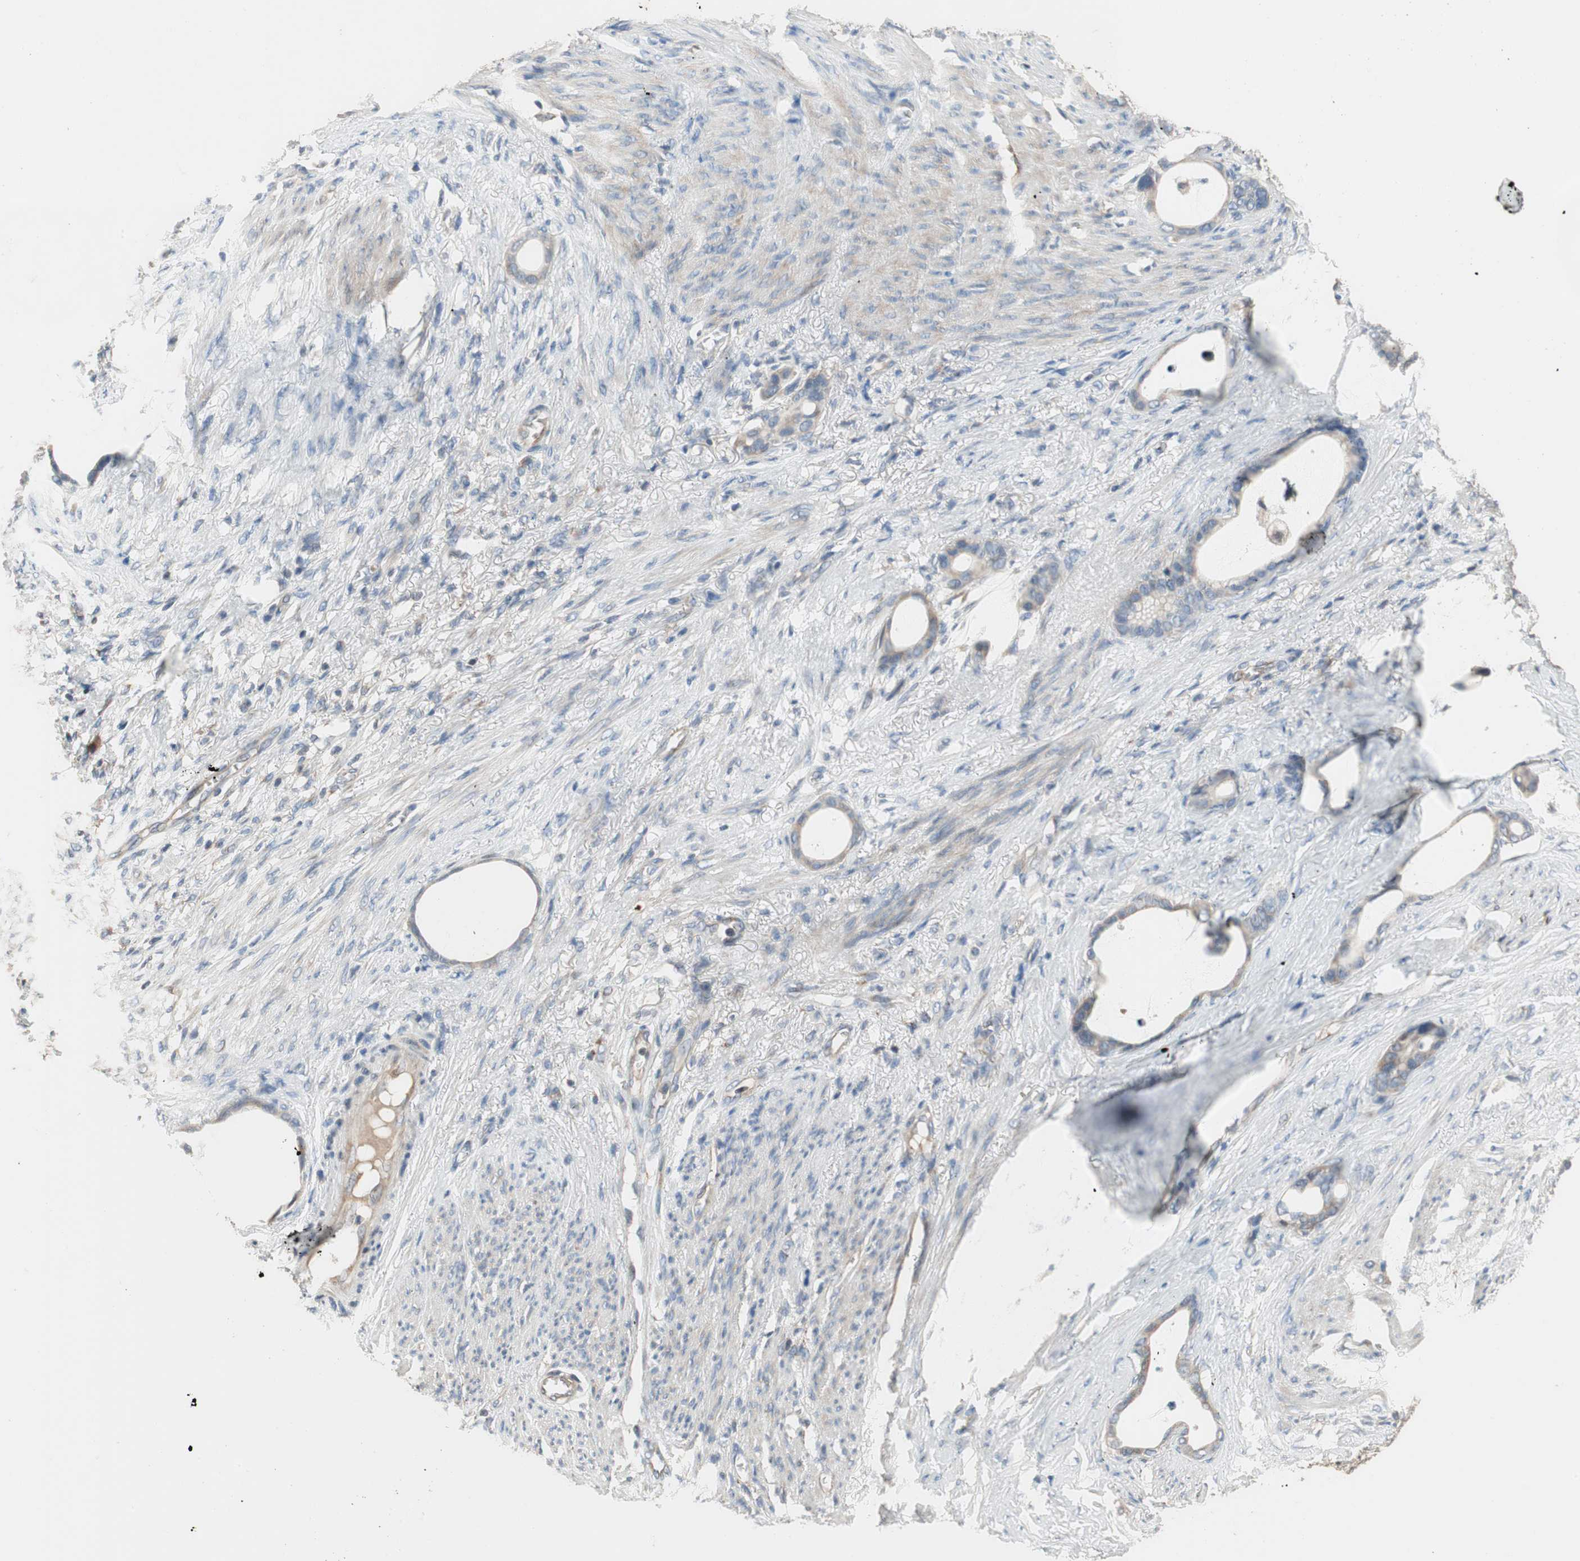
{"staining": {"intensity": "negative", "quantity": "none", "location": "none"}, "tissue": "stomach cancer", "cell_type": "Tumor cells", "image_type": "cancer", "snomed": [{"axis": "morphology", "description": "Adenocarcinoma, NOS"}, {"axis": "topography", "description": "Stomach"}], "caption": "Human stomach cancer stained for a protein using immunohistochemistry demonstrates no staining in tumor cells.", "gene": "ALPL", "patient": {"sex": "female", "age": 75}}